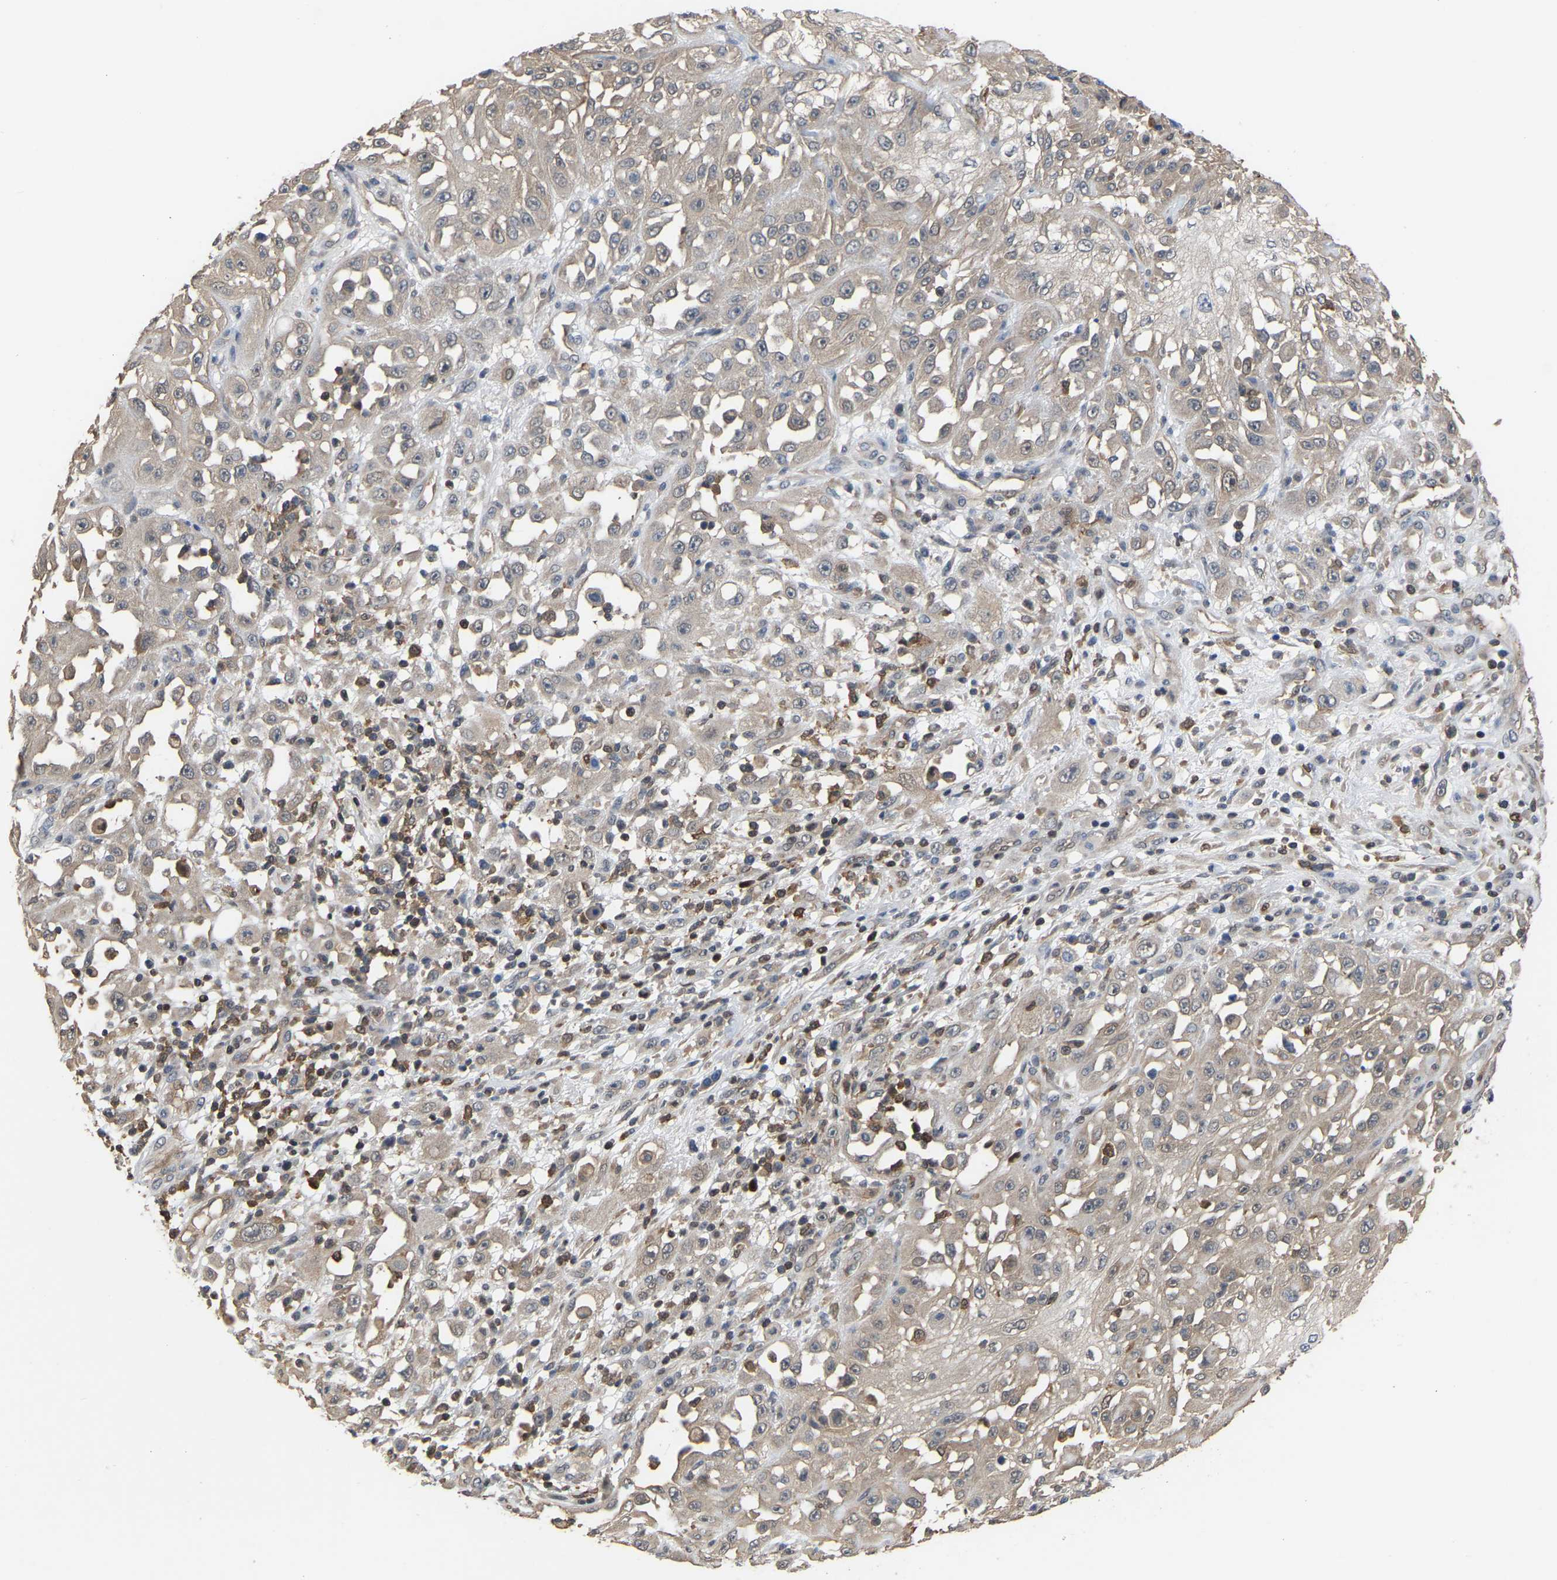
{"staining": {"intensity": "weak", "quantity": "<25%", "location": "cytoplasmic/membranous"}, "tissue": "skin cancer", "cell_type": "Tumor cells", "image_type": "cancer", "snomed": [{"axis": "morphology", "description": "Squamous cell carcinoma, NOS"}, {"axis": "morphology", "description": "Squamous cell carcinoma, metastatic, NOS"}, {"axis": "topography", "description": "Skin"}, {"axis": "topography", "description": "Lymph node"}], "caption": "High magnification brightfield microscopy of skin cancer stained with DAB (brown) and counterstained with hematoxylin (blue): tumor cells show no significant staining.", "gene": "MTPN", "patient": {"sex": "male", "age": 75}}